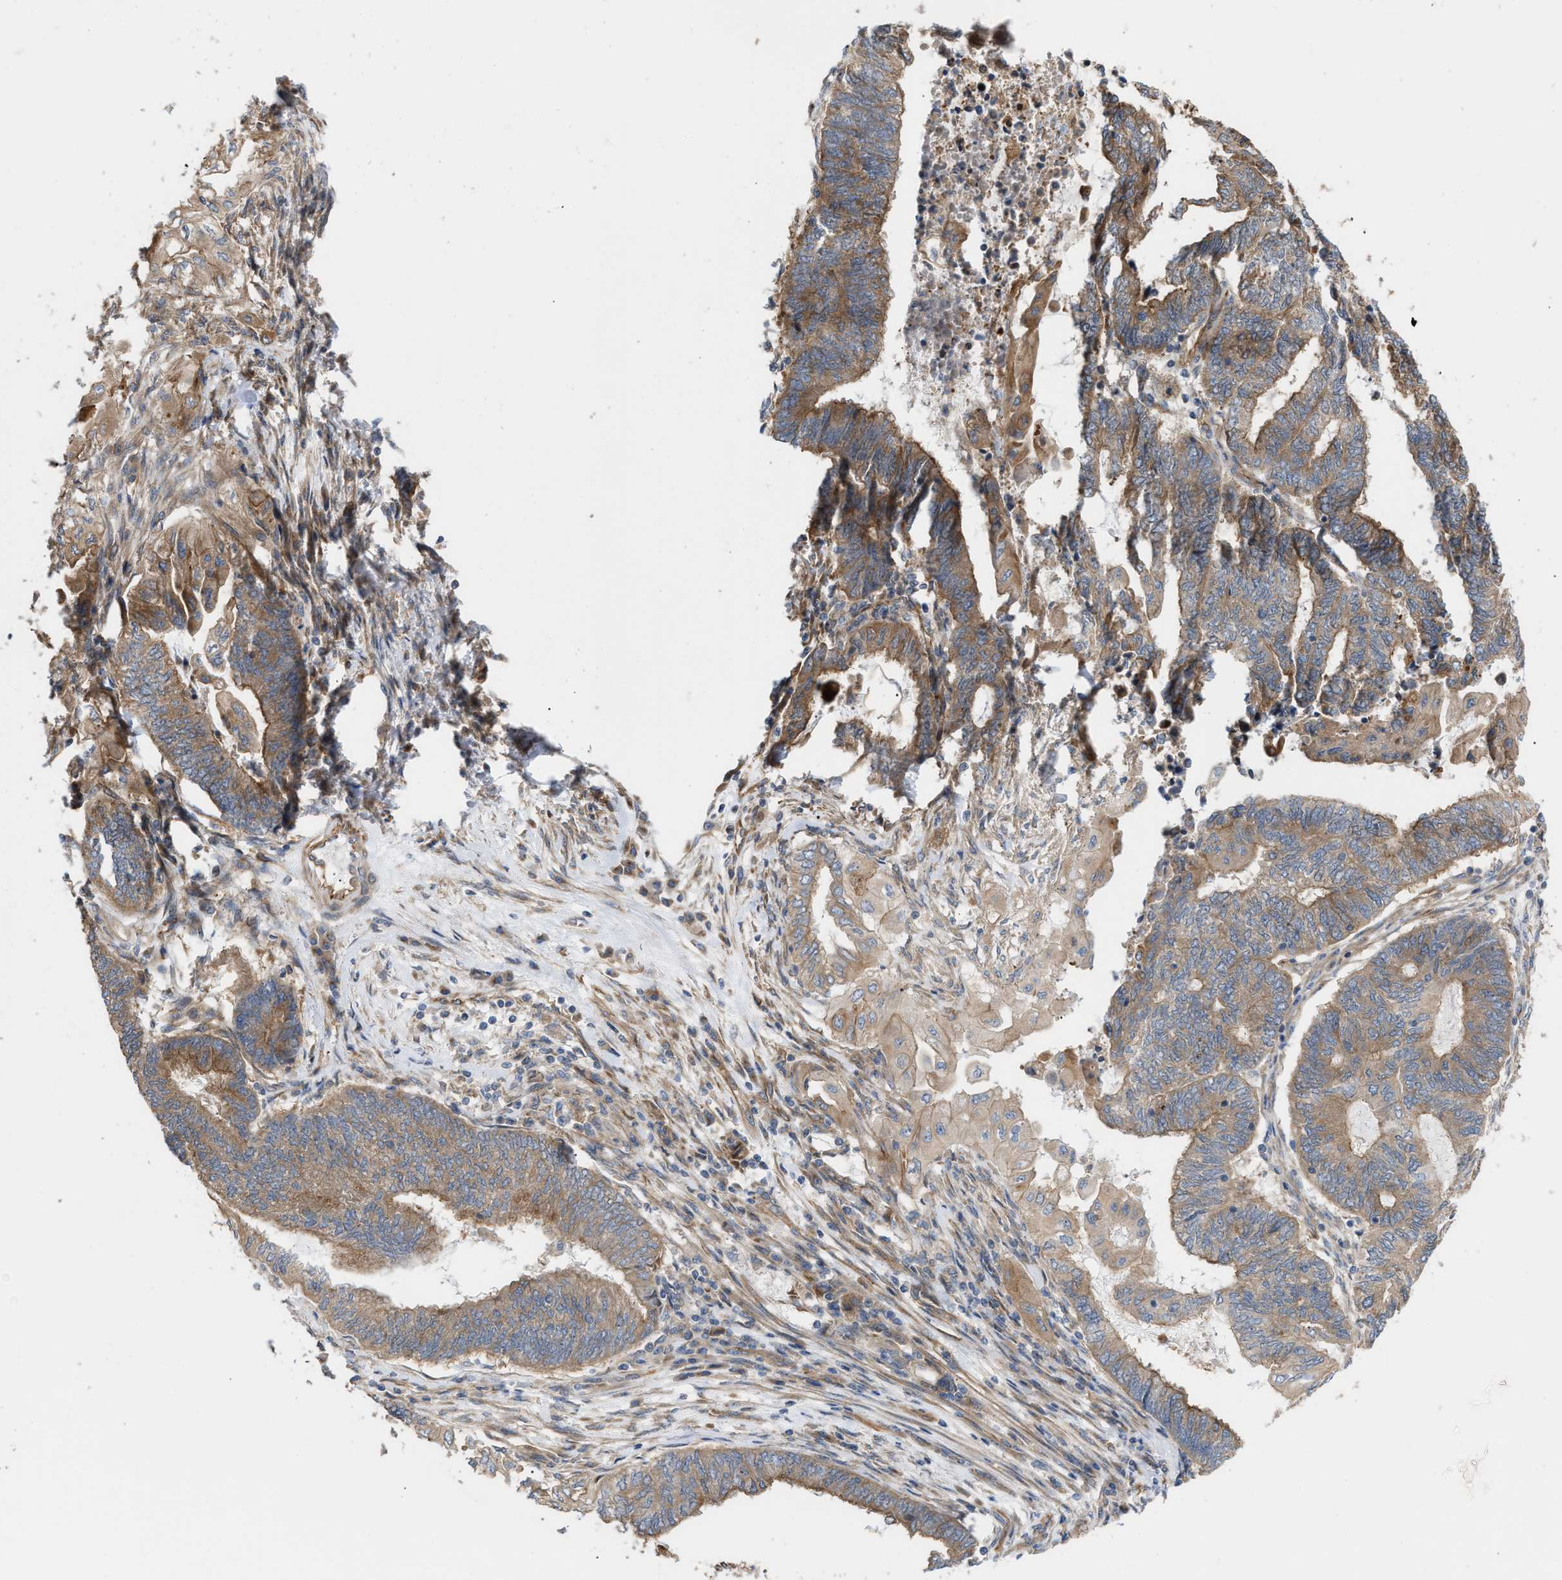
{"staining": {"intensity": "weak", "quantity": ">75%", "location": "cytoplasmic/membranous"}, "tissue": "endometrial cancer", "cell_type": "Tumor cells", "image_type": "cancer", "snomed": [{"axis": "morphology", "description": "Adenocarcinoma, NOS"}, {"axis": "topography", "description": "Uterus"}, {"axis": "topography", "description": "Endometrium"}], "caption": "High-magnification brightfield microscopy of endometrial adenocarcinoma stained with DAB (brown) and counterstained with hematoxylin (blue). tumor cells exhibit weak cytoplasmic/membranous staining is identified in approximately>75% of cells.", "gene": "EPS15L1", "patient": {"sex": "female", "age": 70}}